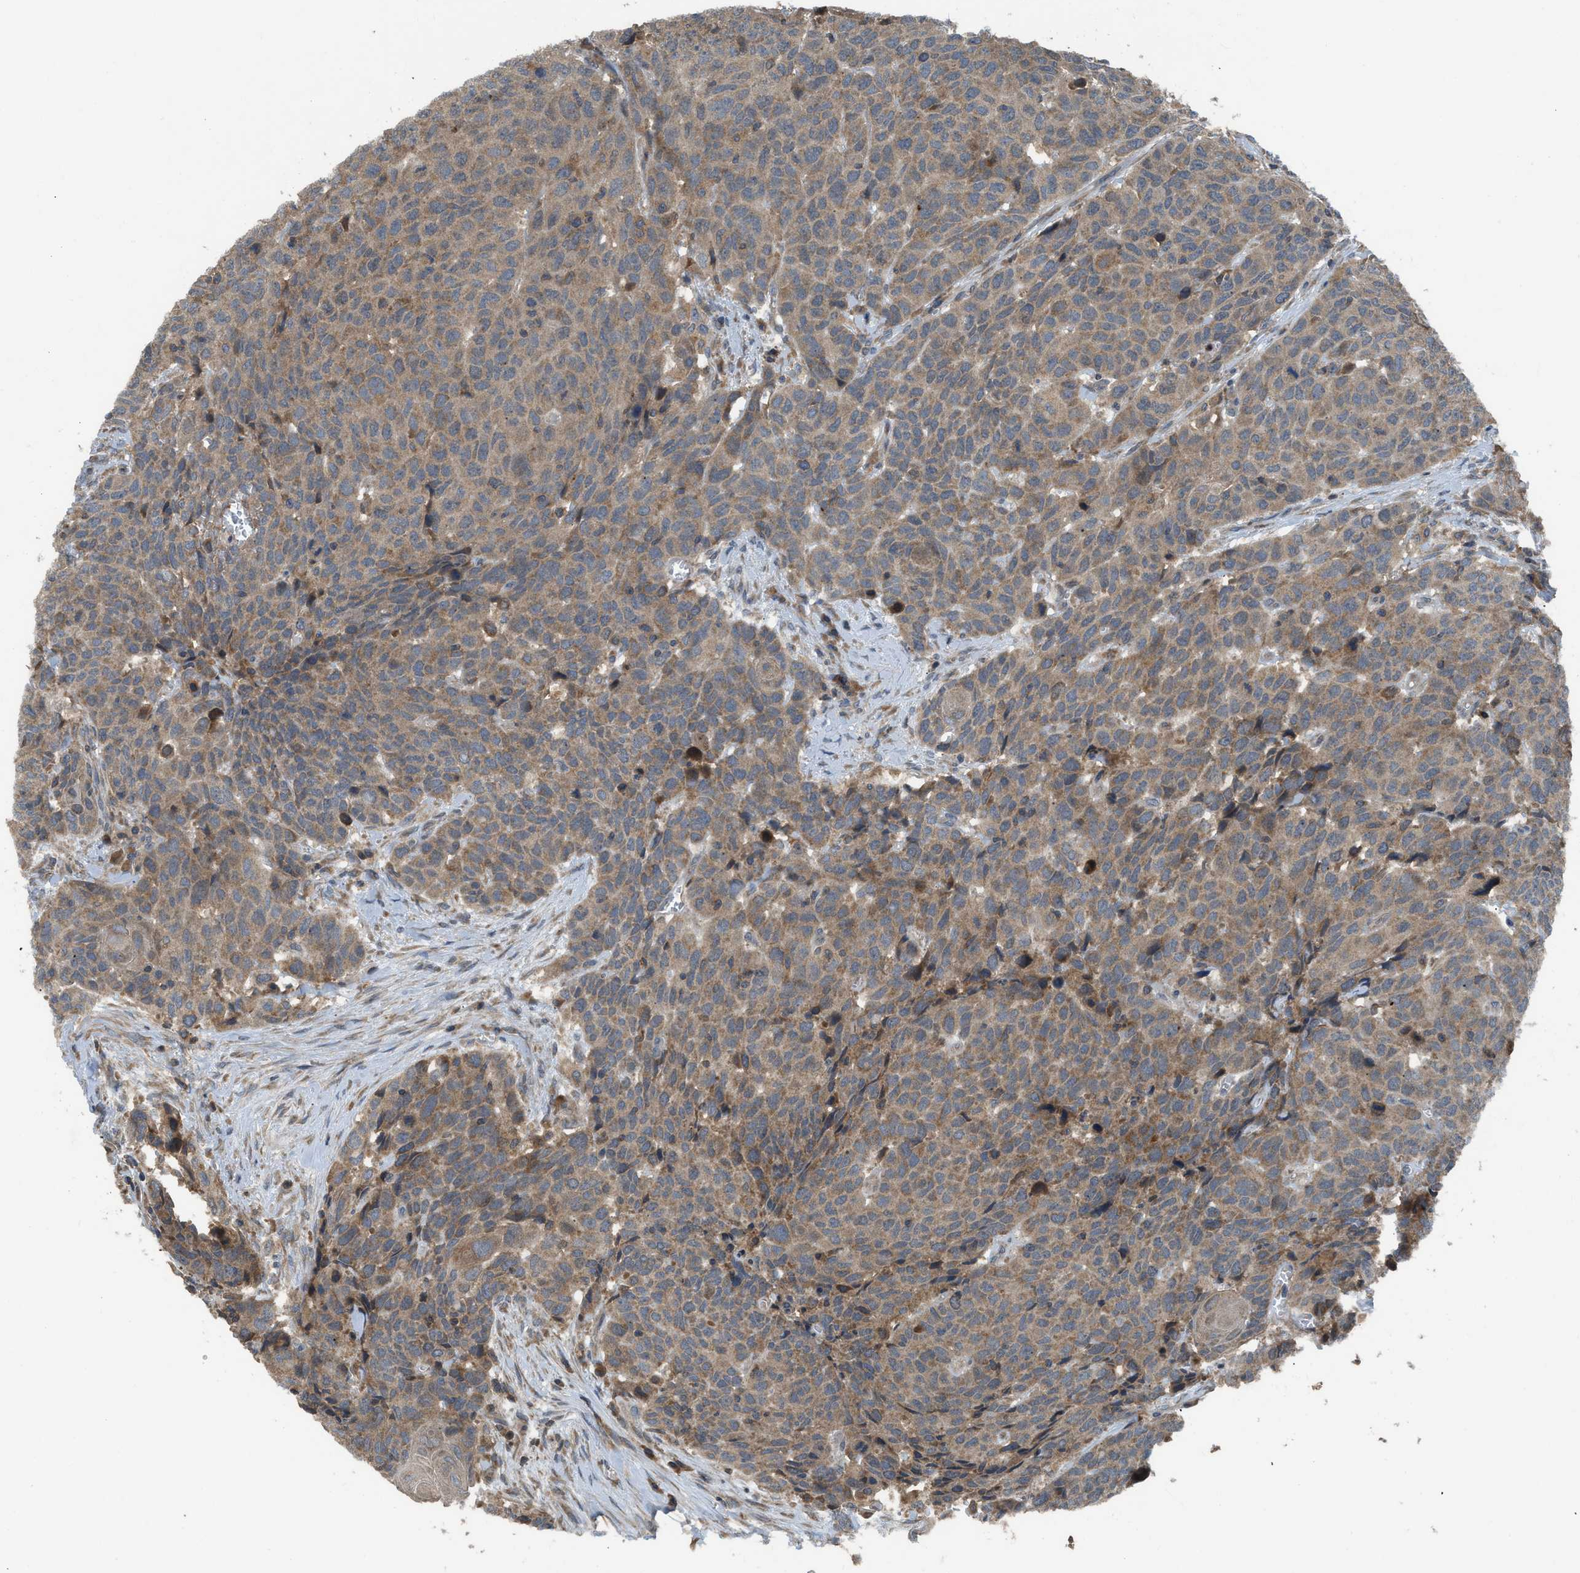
{"staining": {"intensity": "moderate", "quantity": ">75%", "location": "cytoplasmic/membranous"}, "tissue": "head and neck cancer", "cell_type": "Tumor cells", "image_type": "cancer", "snomed": [{"axis": "morphology", "description": "Squamous cell carcinoma, NOS"}, {"axis": "topography", "description": "Head-Neck"}], "caption": "A brown stain highlights moderate cytoplasmic/membranous expression of a protein in human squamous cell carcinoma (head and neck) tumor cells. (DAB IHC with brightfield microscopy, high magnification).", "gene": "PAFAH2", "patient": {"sex": "male", "age": 66}}